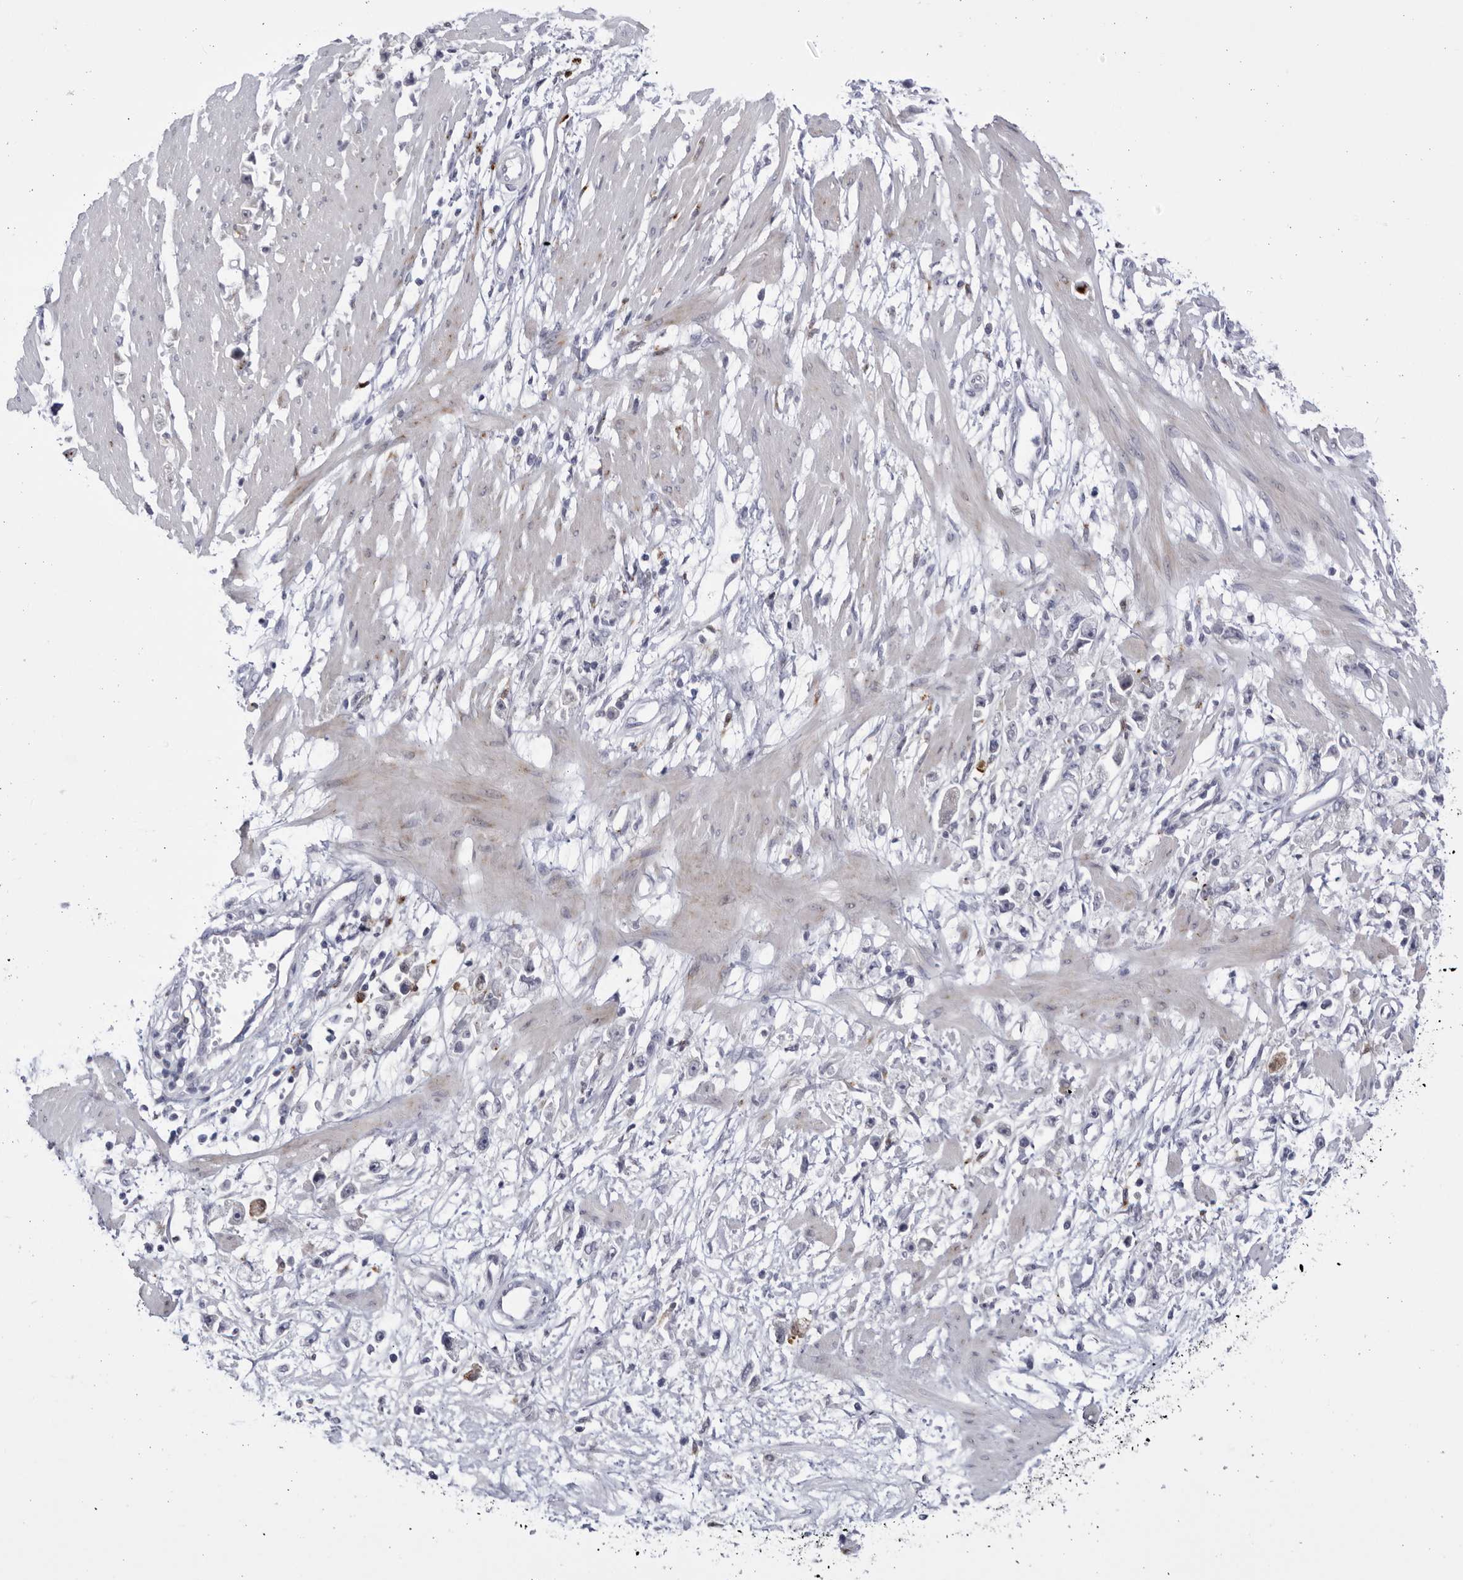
{"staining": {"intensity": "negative", "quantity": "none", "location": "none"}, "tissue": "stomach cancer", "cell_type": "Tumor cells", "image_type": "cancer", "snomed": [{"axis": "morphology", "description": "Adenocarcinoma, NOS"}, {"axis": "topography", "description": "Stomach"}], "caption": "DAB immunohistochemical staining of human adenocarcinoma (stomach) displays no significant positivity in tumor cells. (DAB IHC visualized using brightfield microscopy, high magnification).", "gene": "CCDC181", "patient": {"sex": "female", "age": 59}}